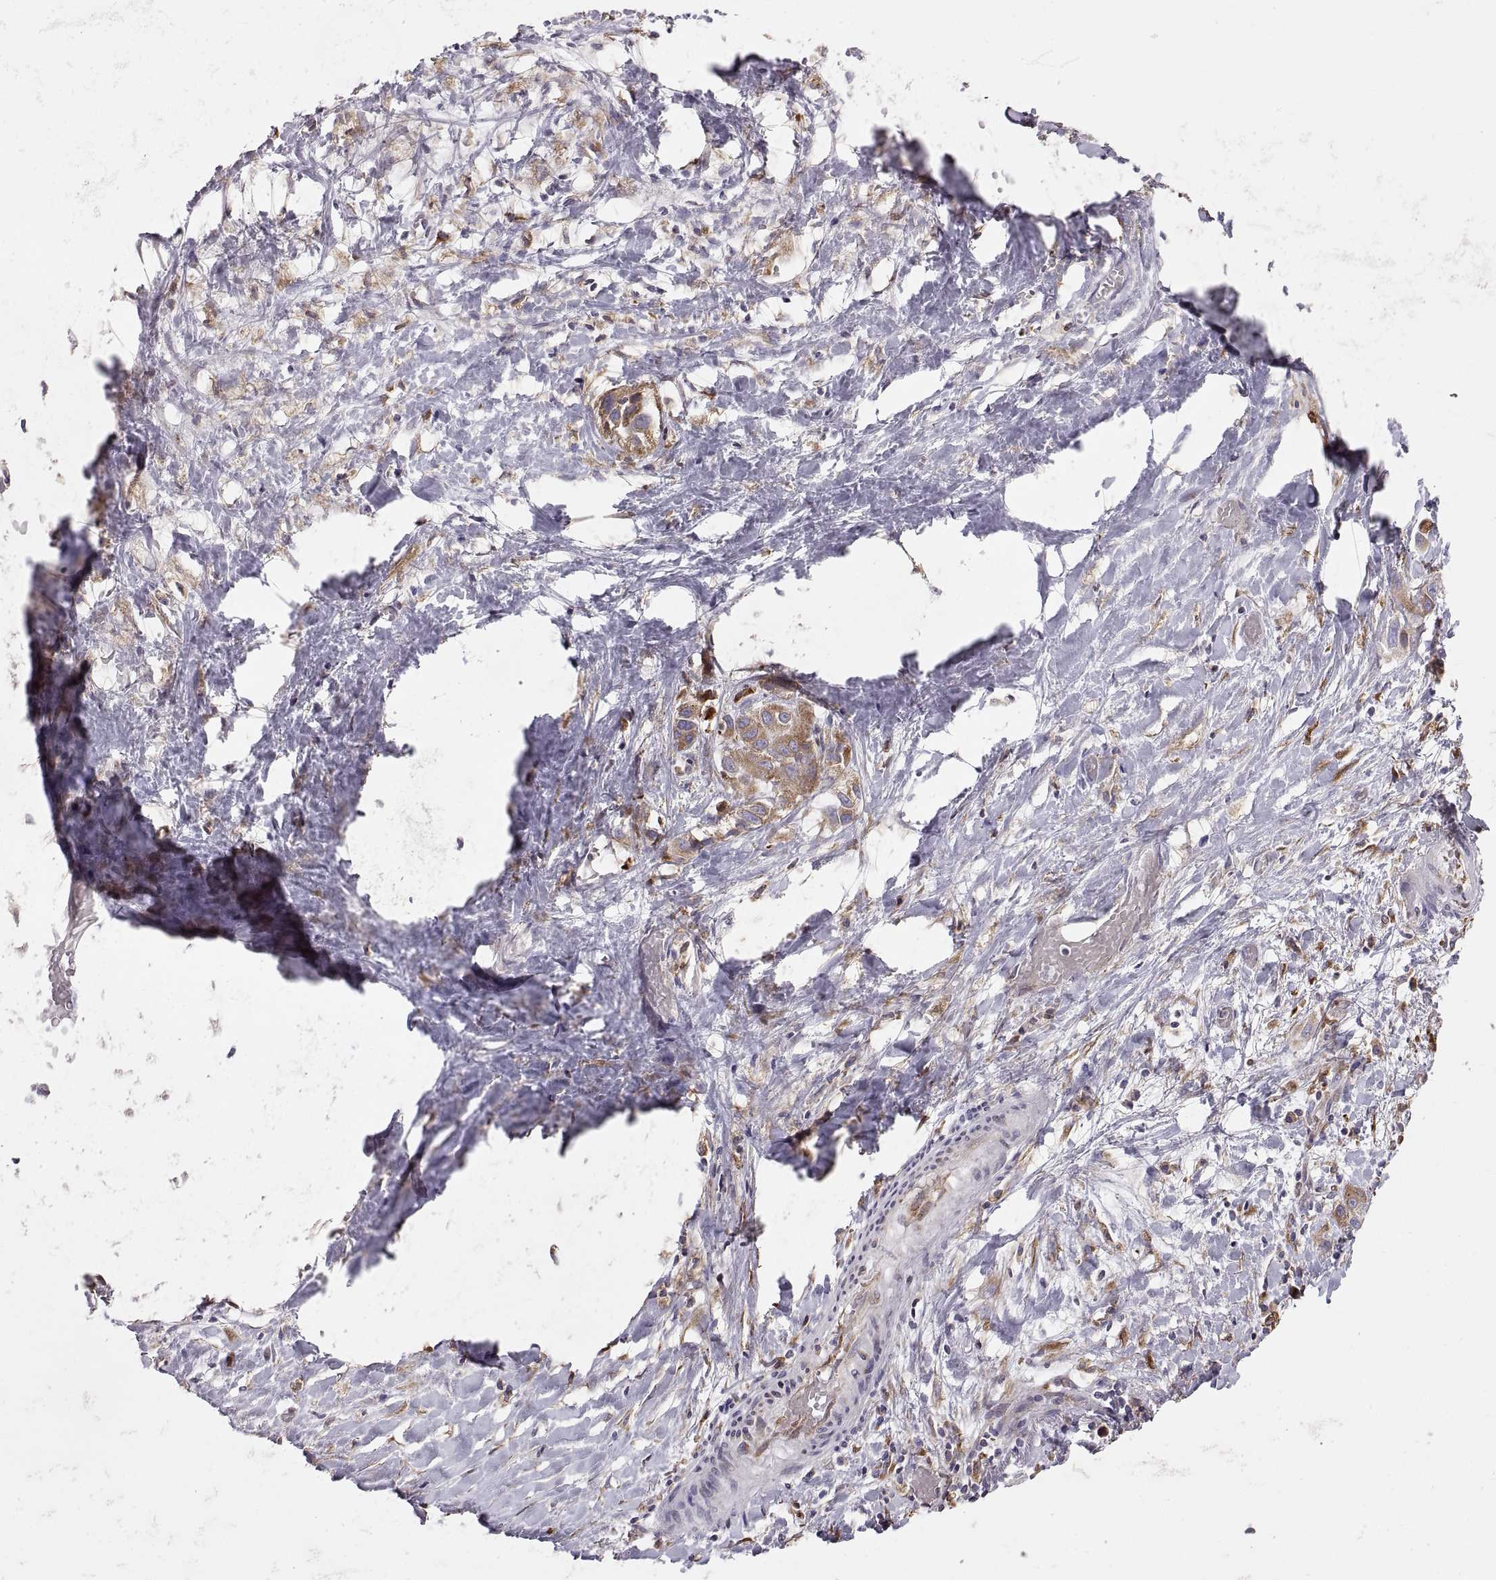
{"staining": {"intensity": "moderate", "quantity": ">75%", "location": "cytoplasmic/membranous"}, "tissue": "liver cancer", "cell_type": "Tumor cells", "image_type": "cancer", "snomed": [{"axis": "morphology", "description": "Cholangiocarcinoma"}, {"axis": "topography", "description": "Liver"}], "caption": "Moderate cytoplasmic/membranous staining for a protein is seen in about >75% of tumor cells of cholangiocarcinoma (liver) using immunohistochemistry.", "gene": "PLEKHB2", "patient": {"sex": "female", "age": 52}}